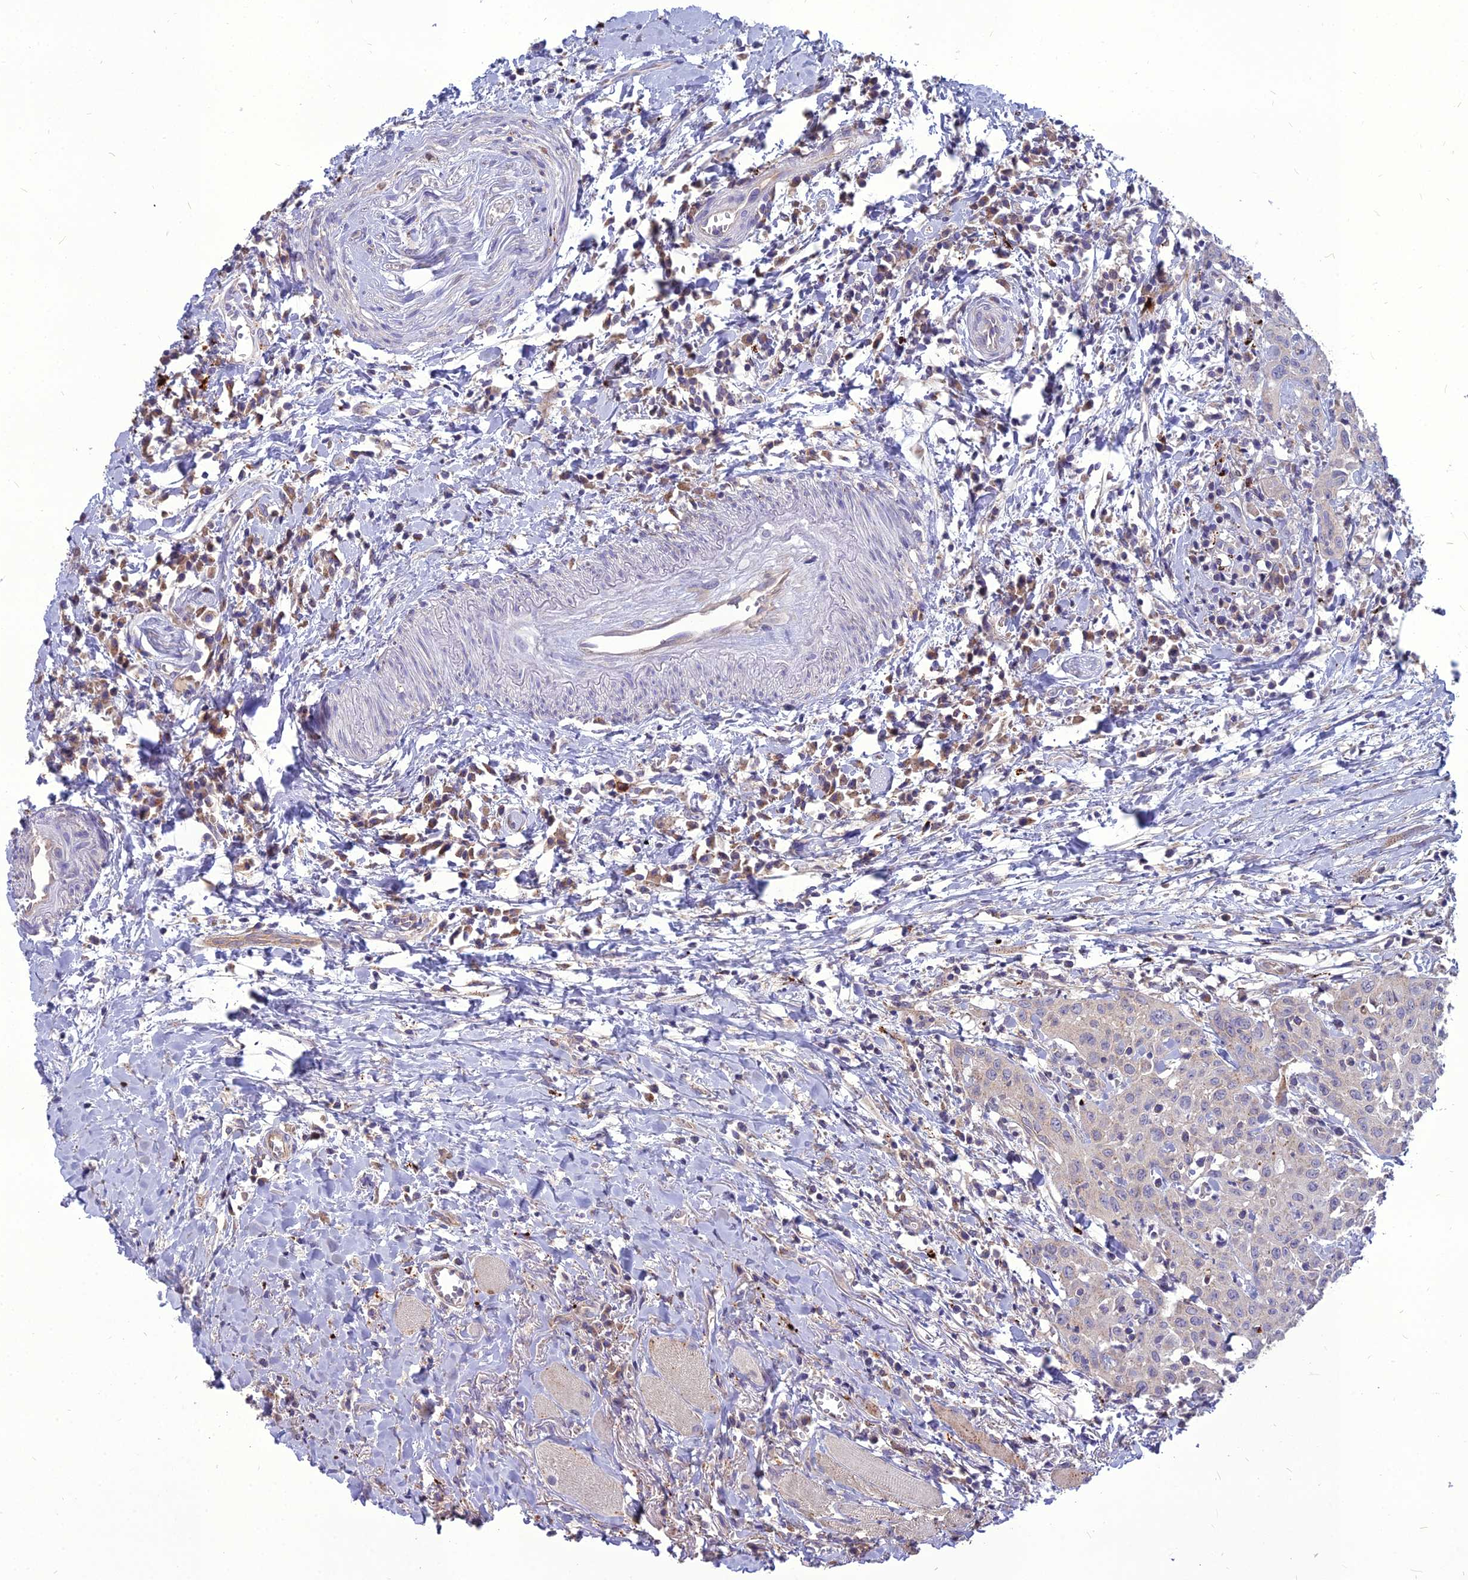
{"staining": {"intensity": "weak", "quantity": "<25%", "location": "cytoplasmic/membranous"}, "tissue": "head and neck cancer", "cell_type": "Tumor cells", "image_type": "cancer", "snomed": [{"axis": "morphology", "description": "Squamous cell carcinoma, NOS"}, {"axis": "topography", "description": "Head-Neck"}], "caption": "A high-resolution image shows IHC staining of squamous cell carcinoma (head and neck), which shows no significant staining in tumor cells. (Brightfield microscopy of DAB (3,3'-diaminobenzidine) immunohistochemistry at high magnification).", "gene": "PCED1B", "patient": {"sex": "female", "age": 70}}